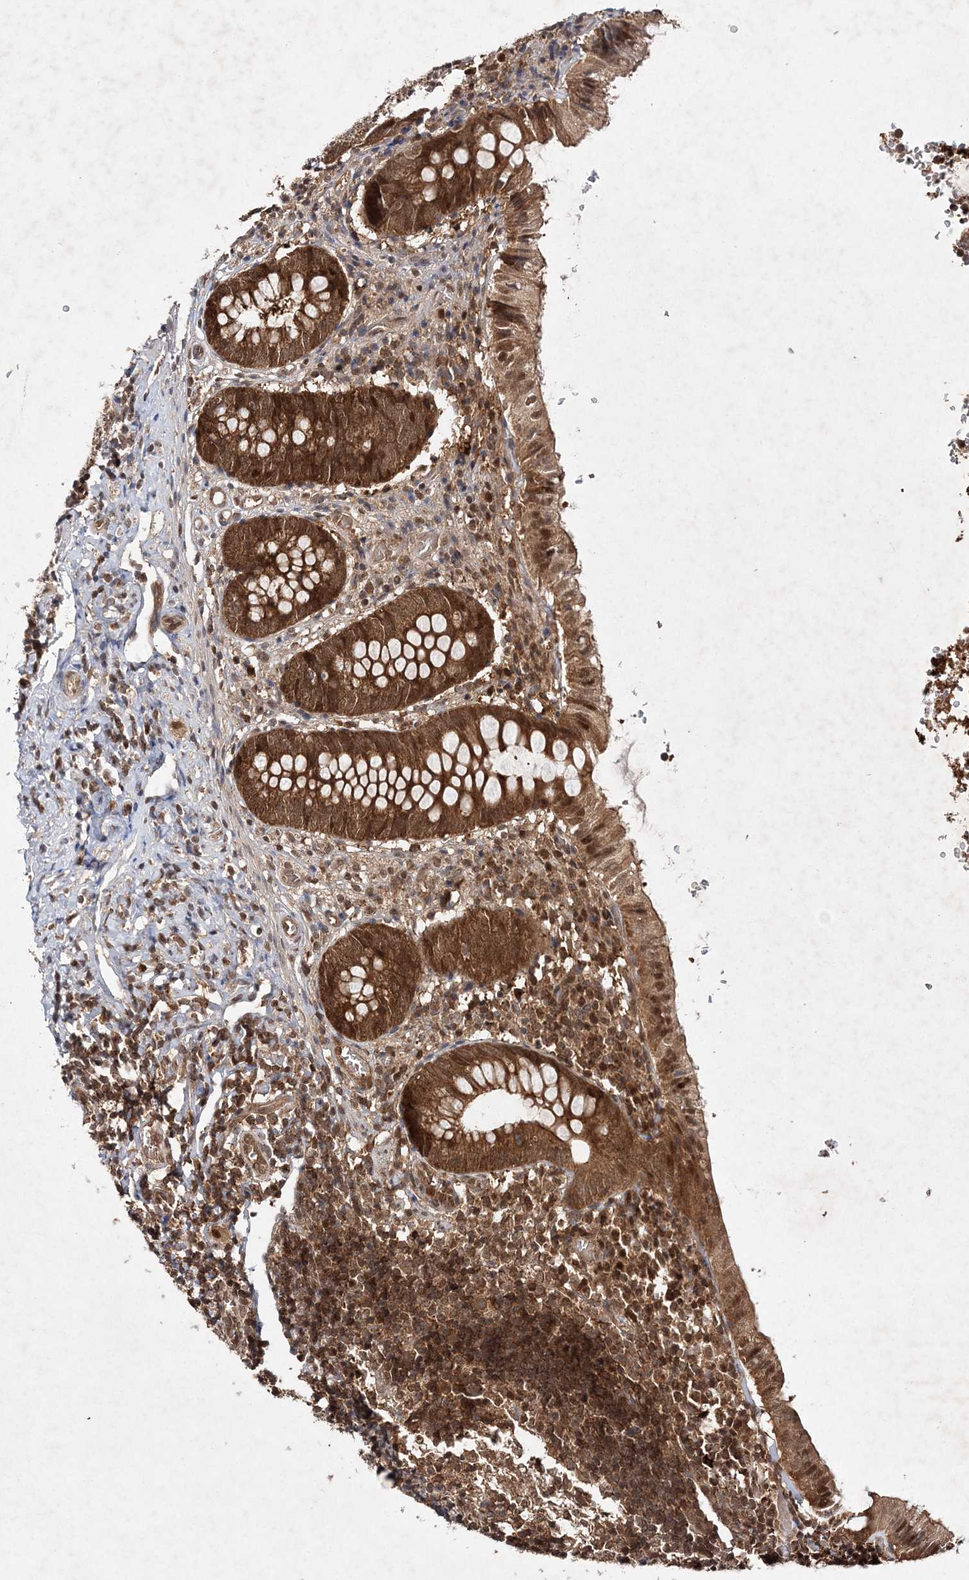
{"staining": {"intensity": "strong", "quantity": ">75%", "location": "cytoplasmic/membranous,nuclear"}, "tissue": "appendix", "cell_type": "Glandular cells", "image_type": "normal", "snomed": [{"axis": "morphology", "description": "Normal tissue, NOS"}, {"axis": "topography", "description": "Appendix"}], "caption": "Immunohistochemical staining of normal appendix exhibits high levels of strong cytoplasmic/membranous,nuclear expression in approximately >75% of glandular cells. (DAB = brown stain, brightfield microscopy at high magnification).", "gene": "NIF3L1", "patient": {"sex": "male", "age": 8}}